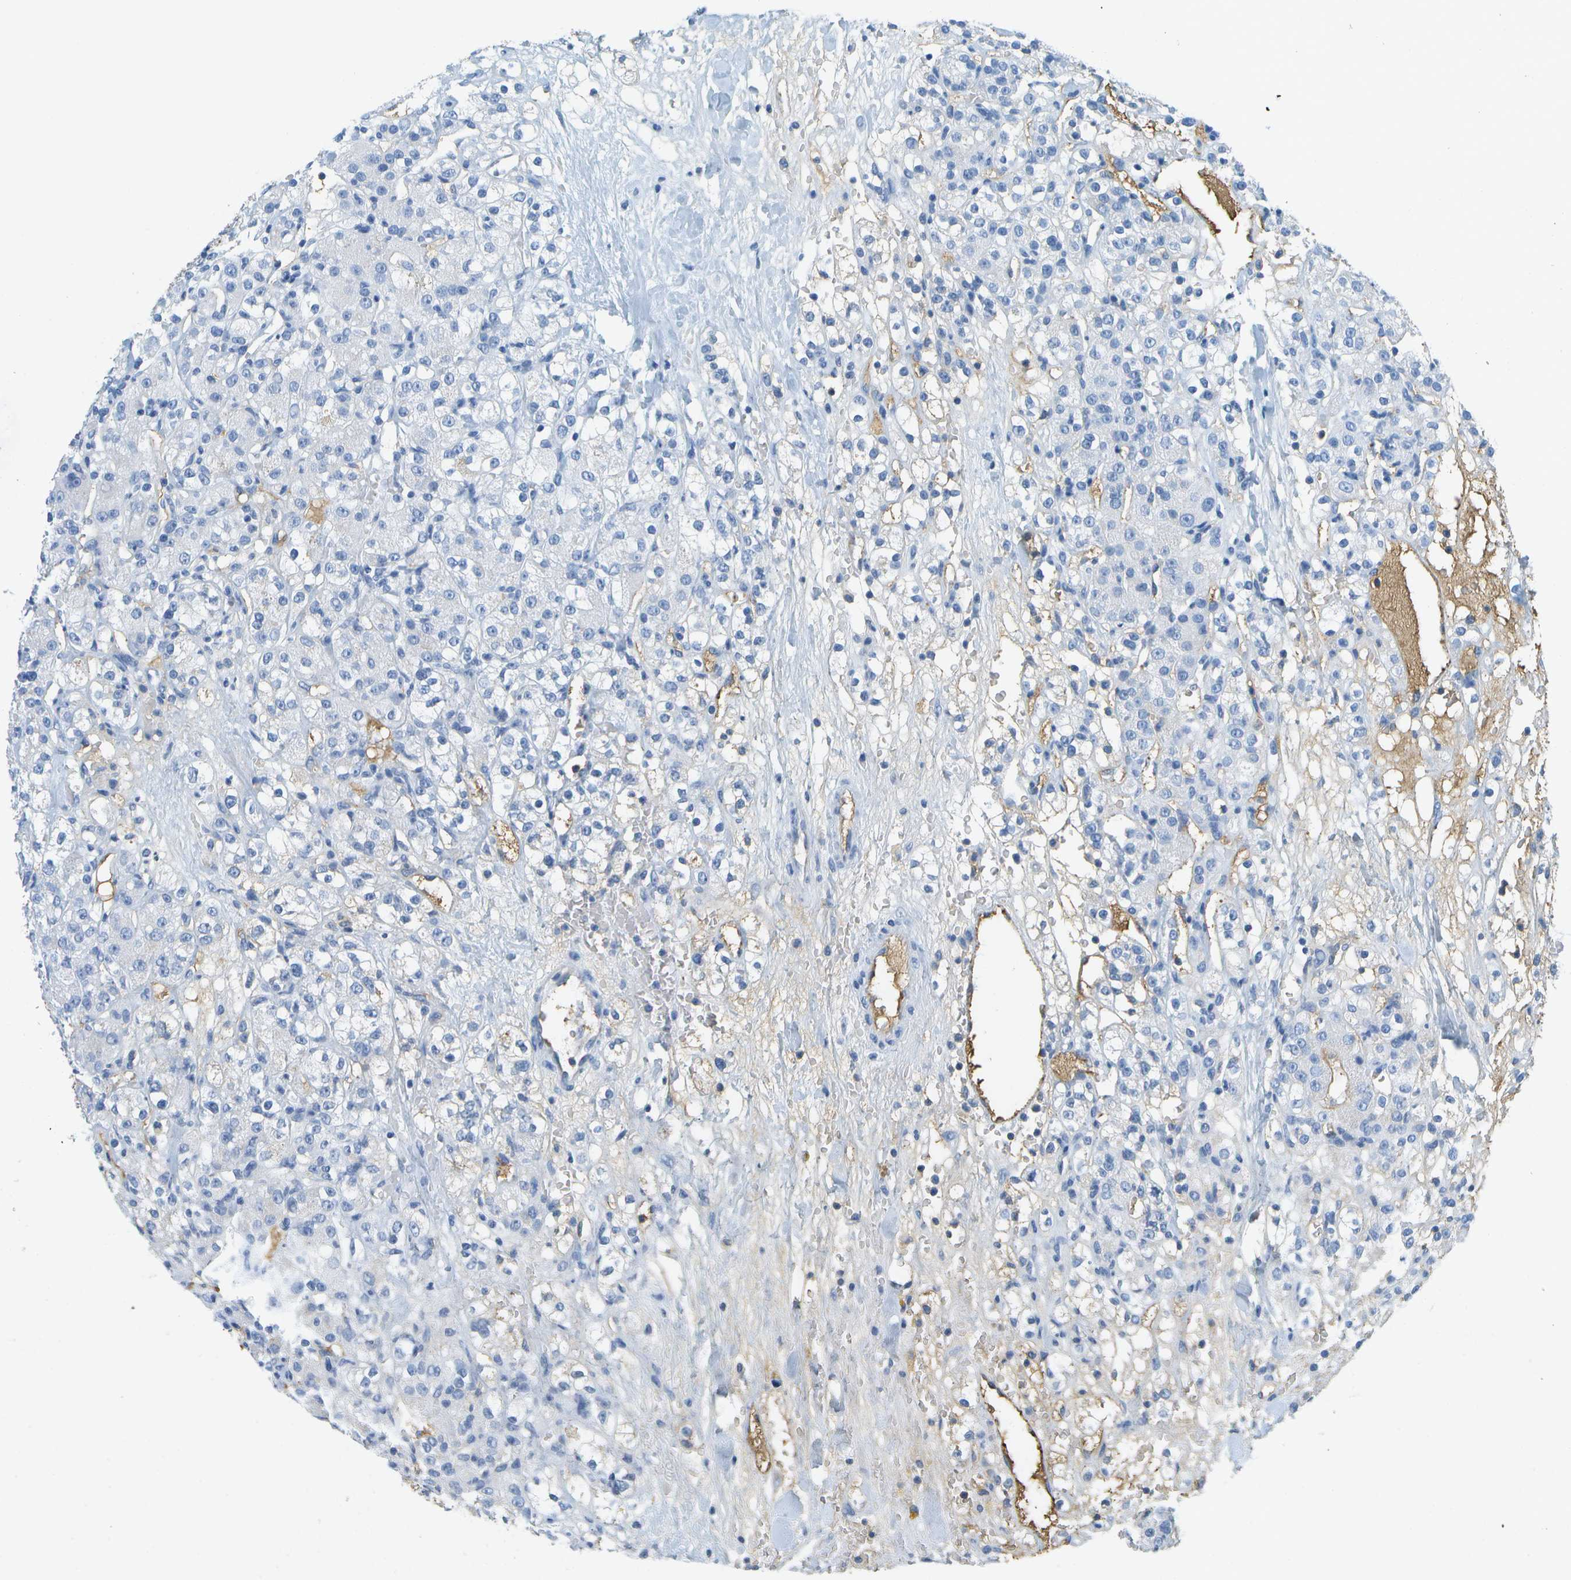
{"staining": {"intensity": "negative", "quantity": "none", "location": "none"}, "tissue": "renal cancer", "cell_type": "Tumor cells", "image_type": "cancer", "snomed": [{"axis": "morphology", "description": "Normal tissue, NOS"}, {"axis": "morphology", "description": "Adenocarcinoma, NOS"}, {"axis": "topography", "description": "Kidney"}], "caption": "Tumor cells show no significant expression in renal cancer.", "gene": "SERPINA1", "patient": {"sex": "male", "age": 61}}